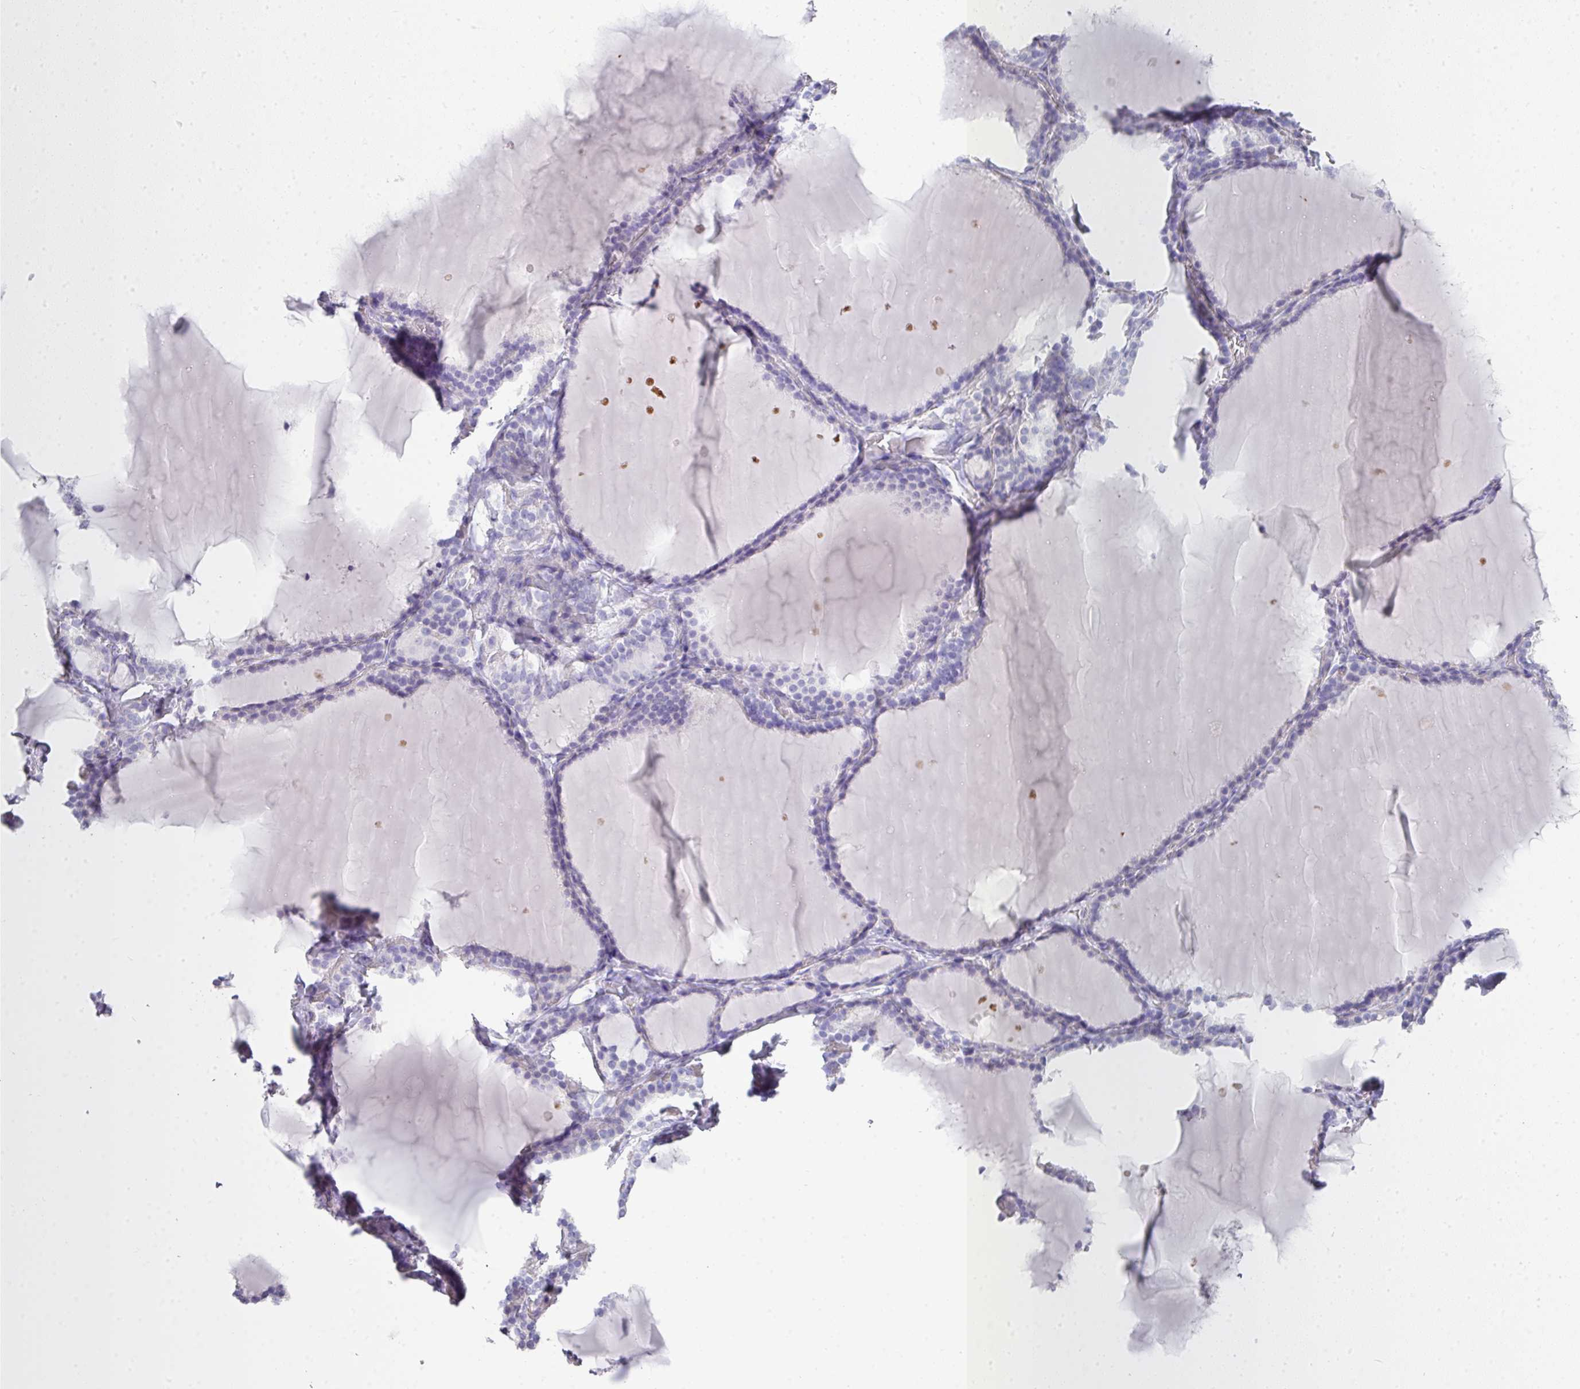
{"staining": {"intensity": "negative", "quantity": "none", "location": "none"}, "tissue": "thyroid gland", "cell_type": "Glandular cells", "image_type": "normal", "snomed": [{"axis": "morphology", "description": "Normal tissue, NOS"}, {"axis": "topography", "description": "Thyroid gland"}], "caption": "This is a photomicrograph of IHC staining of benign thyroid gland, which shows no staining in glandular cells. (IHC, brightfield microscopy, high magnification).", "gene": "GLI4", "patient": {"sex": "female", "age": 31}}